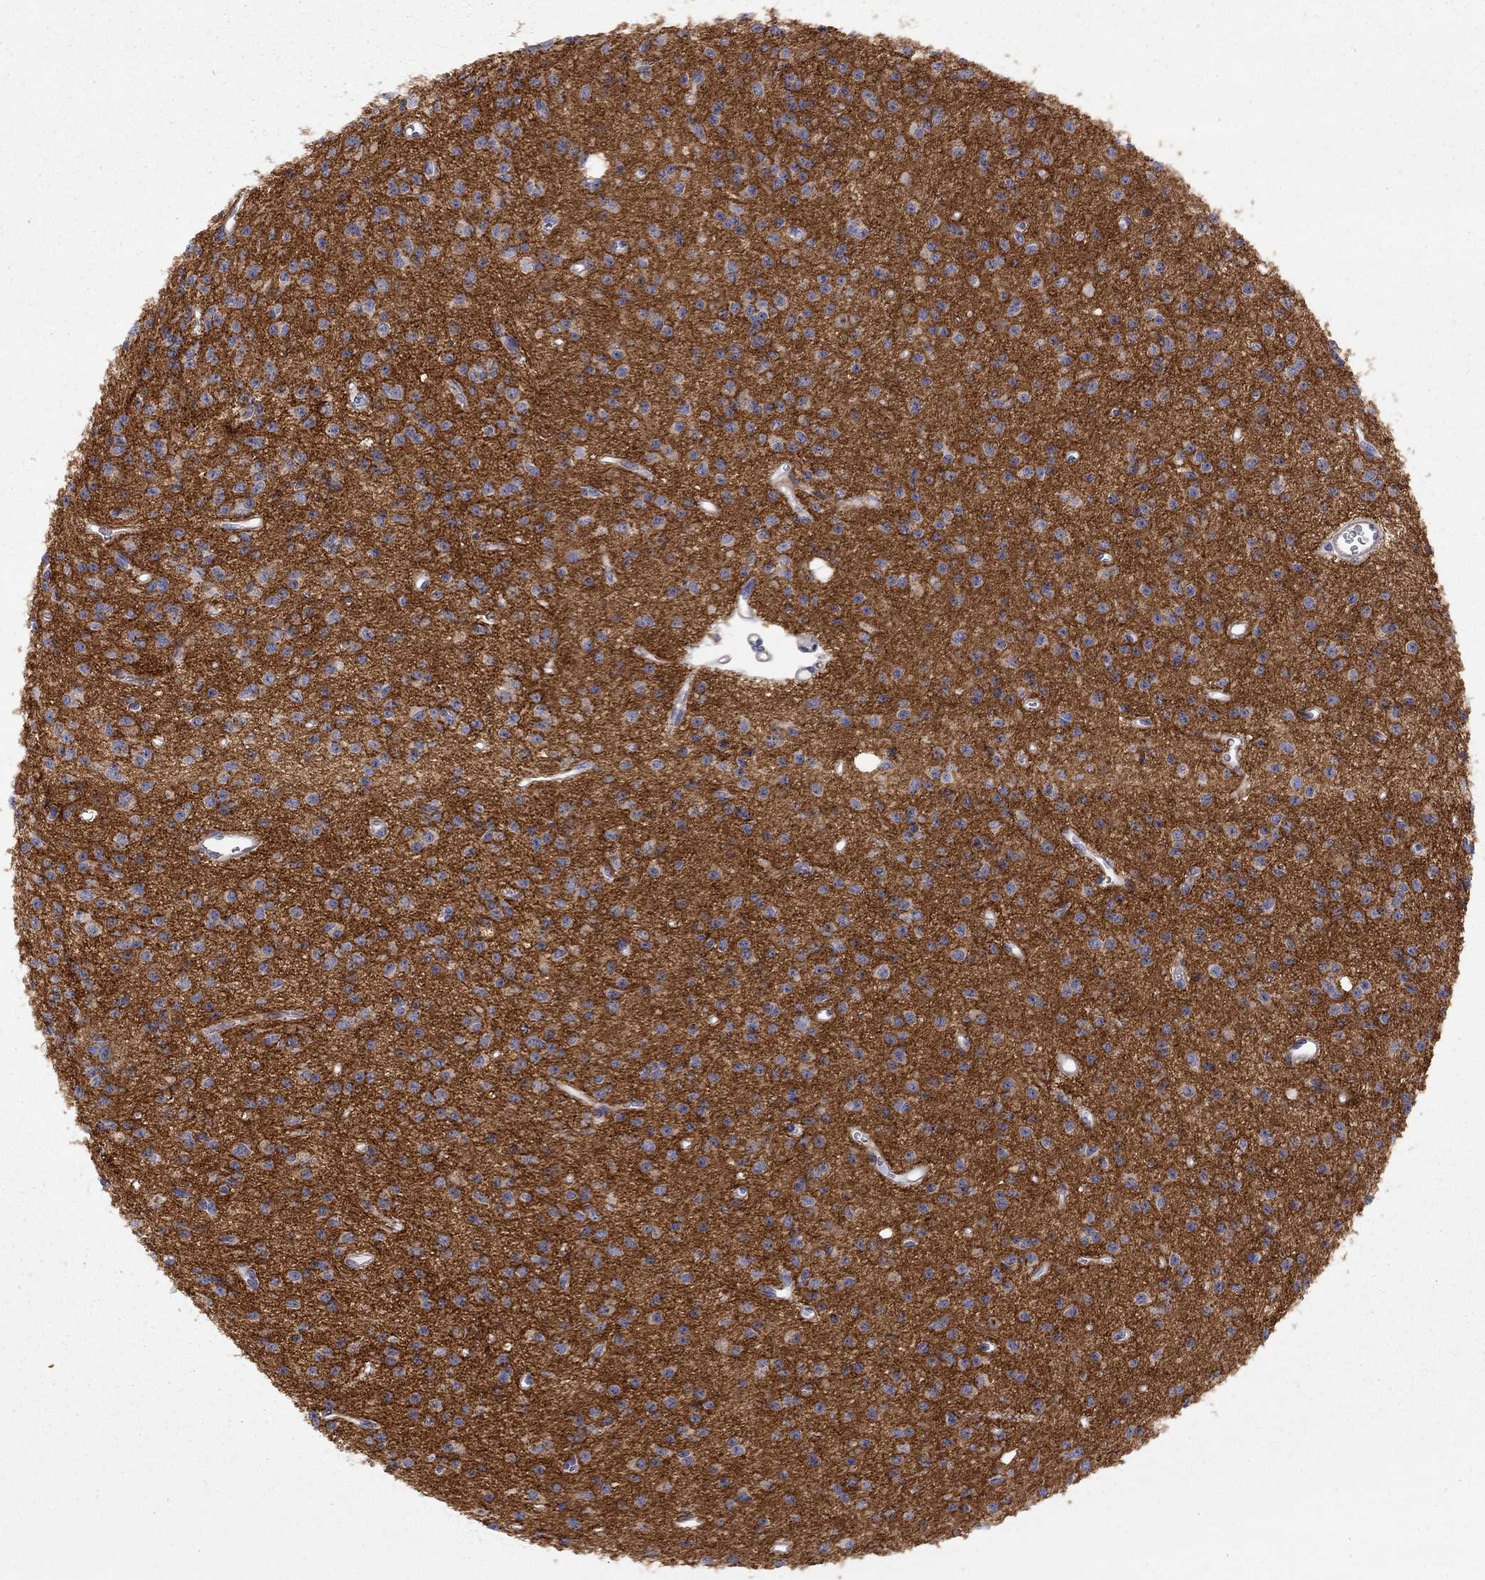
{"staining": {"intensity": "strong", "quantity": "<25%", "location": "cytoplasmic/membranous"}, "tissue": "glioma", "cell_type": "Tumor cells", "image_type": "cancer", "snomed": [{"axis": "morphology", "description": "Glioma, malignant, Low grade"}, {"axis": "topography", "description": "Brain"}], "caption": "Malignant low-grade glioma stained with DAB (3,3'-diaminobenzidine) immunohistochemistry (IHC) demonstrates medium levels of strong cytoplasmic/membranous positivity in approximately <25% of tumor cells.", "gene": "GPRC5B", "patient": {"sex": "female", "age": 45}}